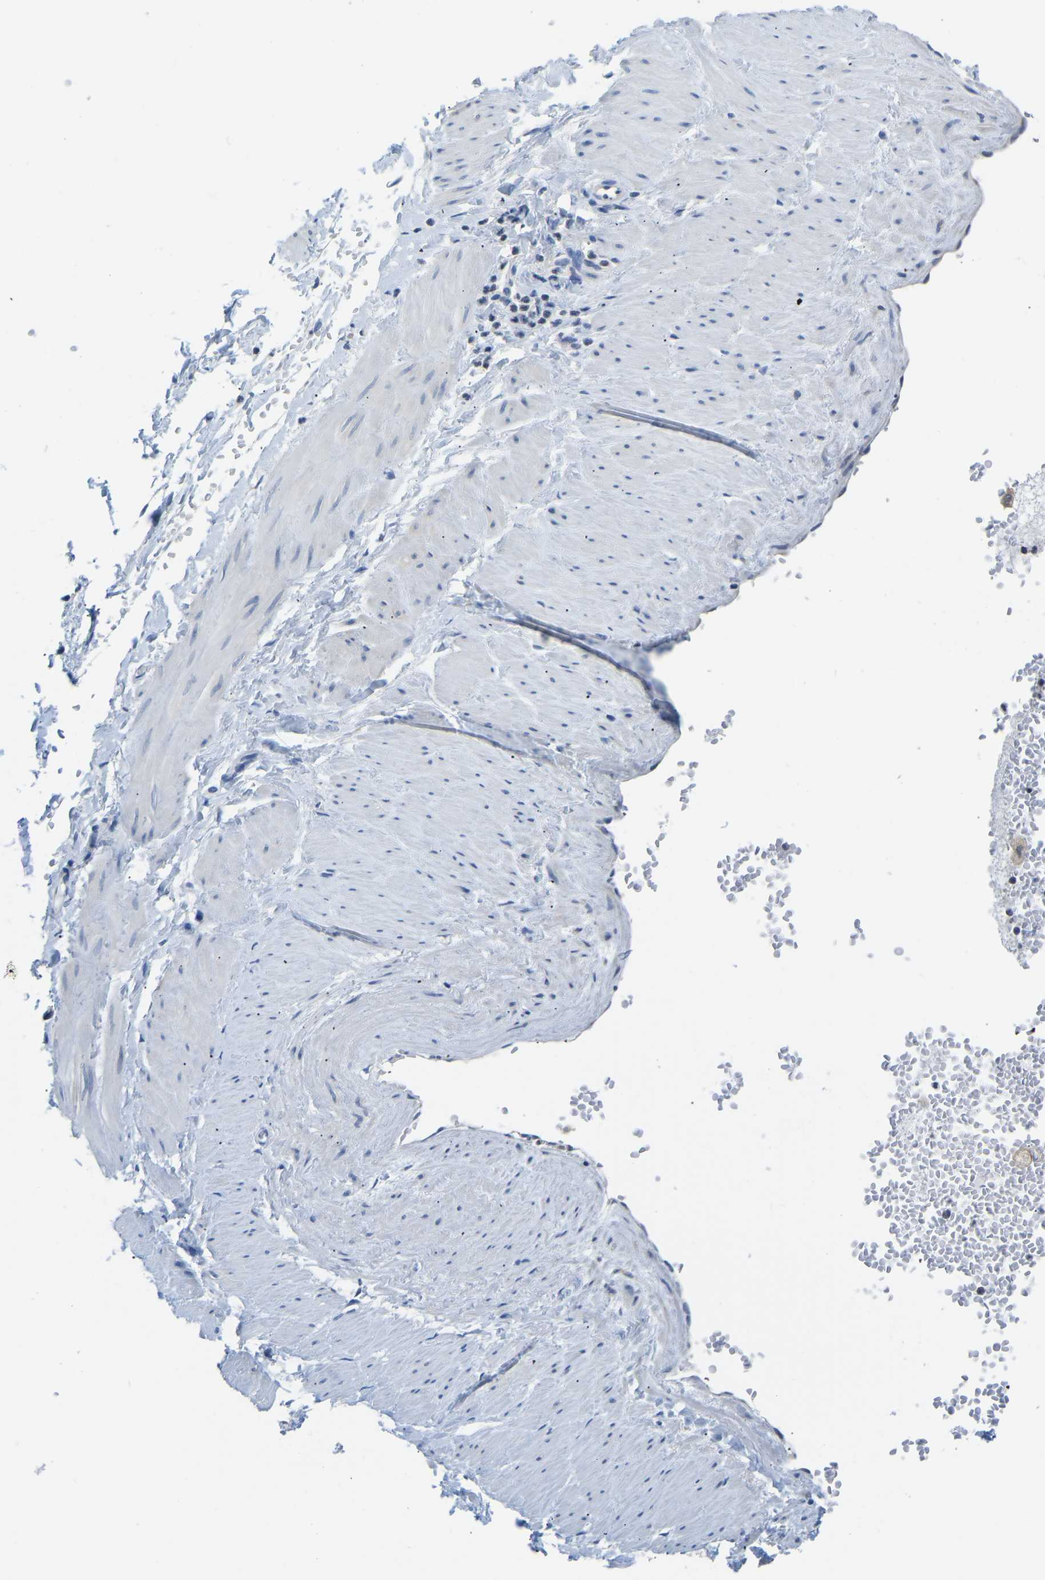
{"staining": {"intensity": "negative", "quantity": "none", "location": "none"}, "tissue": "adipose tissue", "cell_type": "Adipocytes", "image_type": "normal", "snomed": [{"axis": "morphology", "description": "Normal tissue, NOS"}, {"axis": "topography", "description": "Soft tissue"}], "caption": "This is an immunohistochemistry (IHC) histopathology image of benign human adipose tissue. There is no positivity in adipocytes.", "gene": "VRK1", "patient": {"sex": "male", "age": 72}}